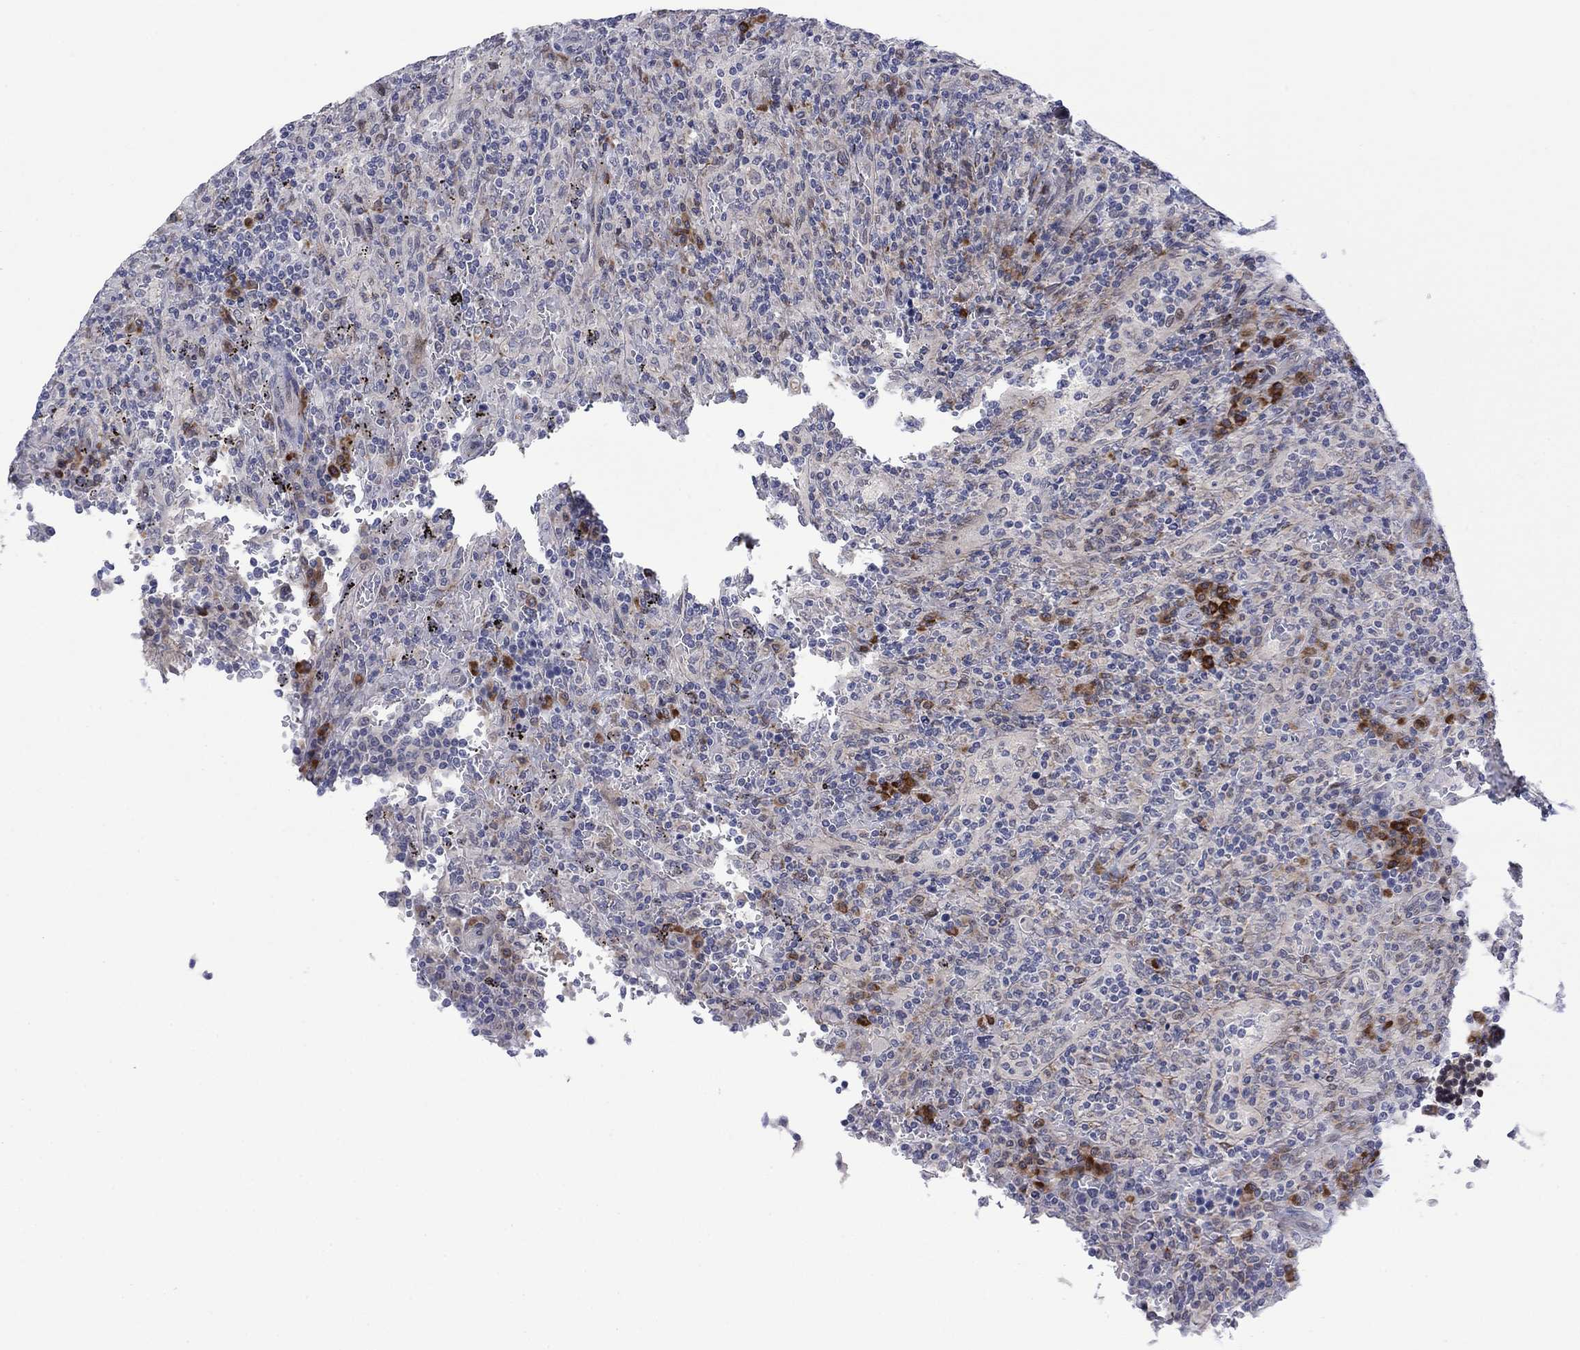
{"staining": {"intensity": "negative", "quantity": "none", "location": "none"}, "tissue": "lymphoma", "cell_type": "Tumor cells", "image_type": "cancer", "snomed": [{"axis": "morphology", "description": "Malignant lymphoma, non-Hodgkin's type, Low grade"}, {"axis": "topography", "description": "Spleen"}], "caption": "Tumor cells show no significant positivity in lymphoma. (DAB immunohistochemistry with hematoxylin counter stain).", "gene": "TTC21B", "patient": {"sex": "male", "age": 62}}